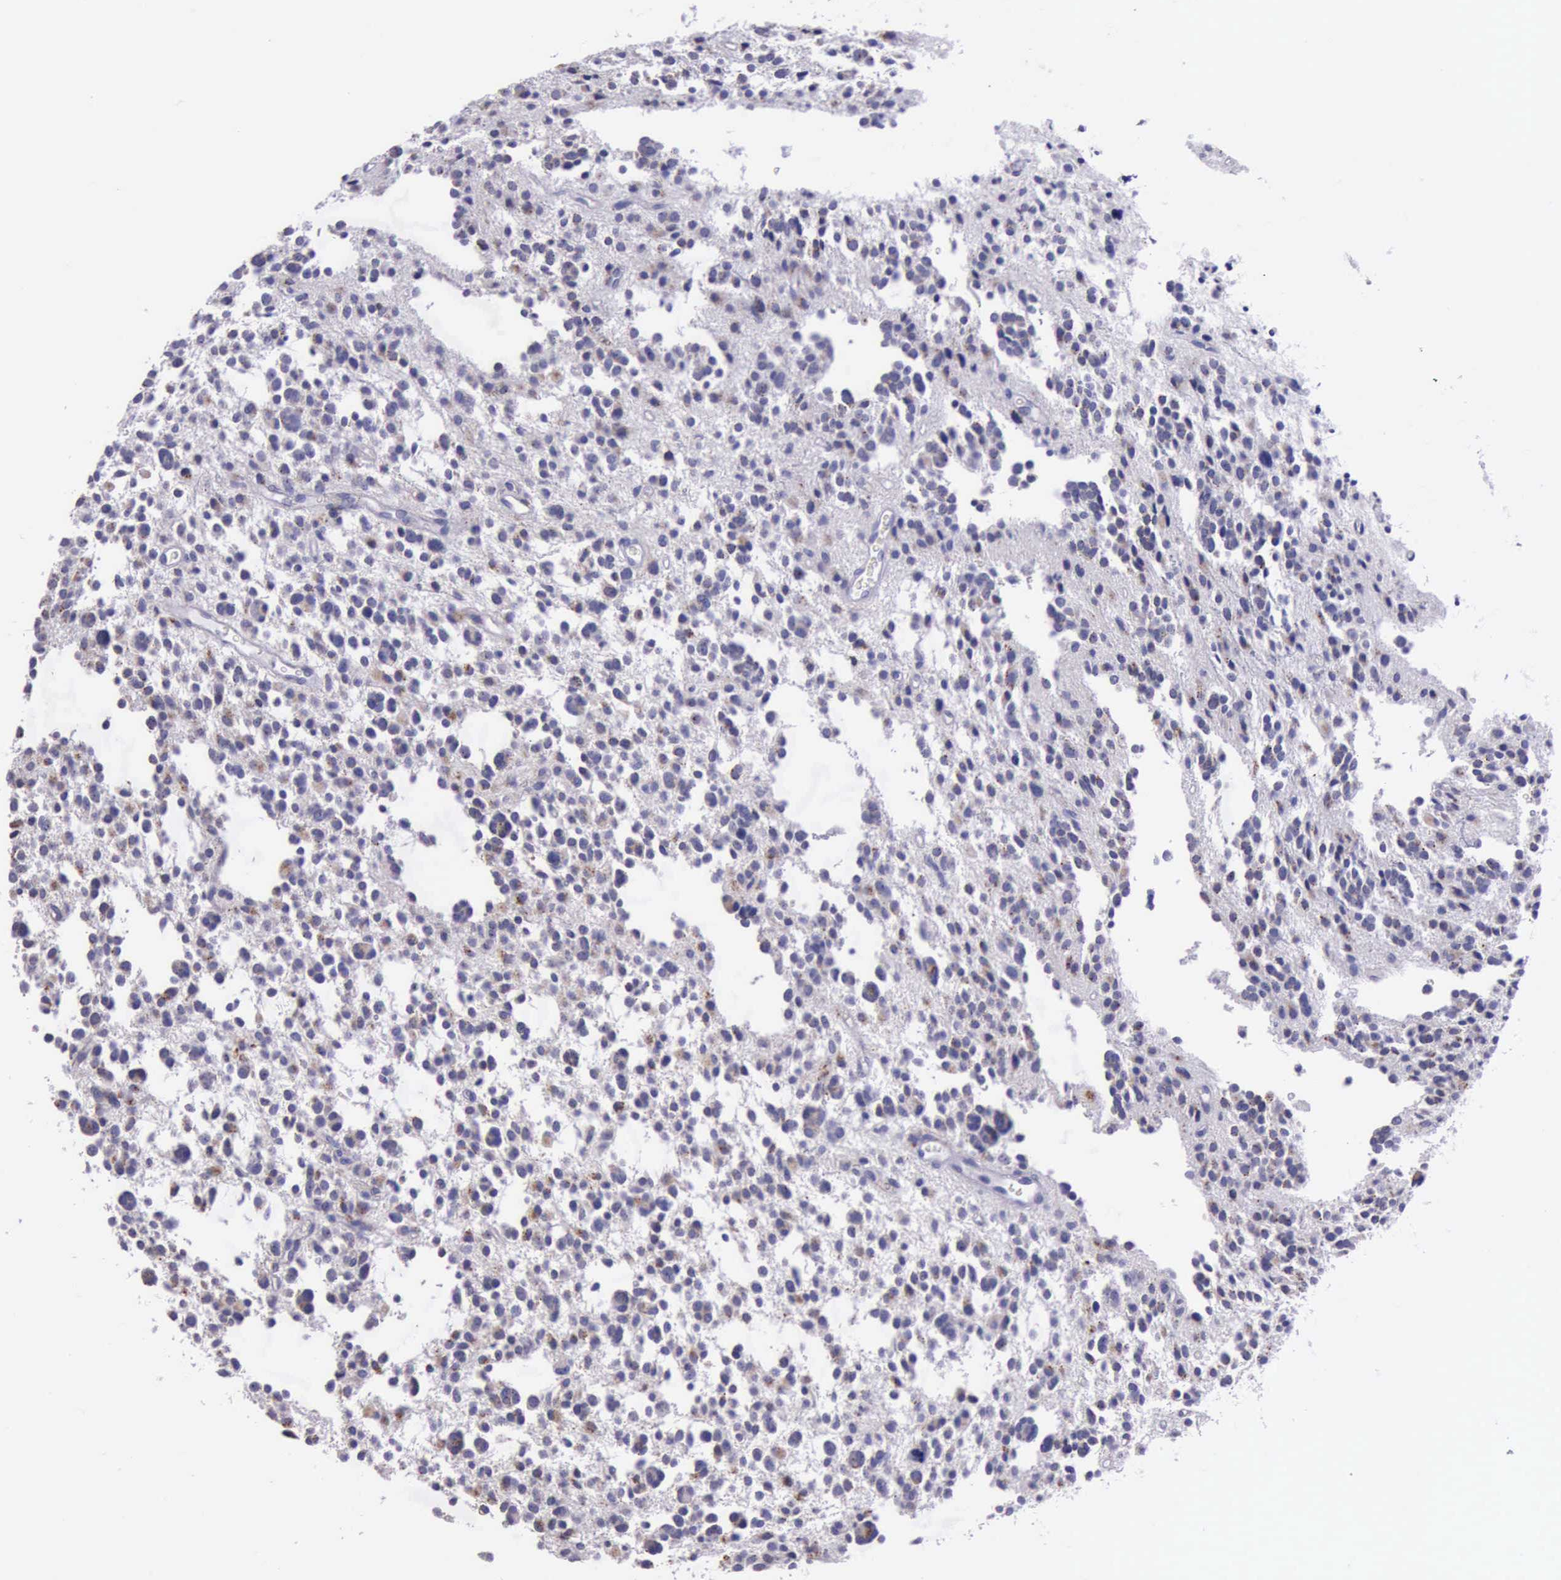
{"staining": {"intensity": "weak", "quantity": "<25%", "location": "cytoplasmic/membranous"}, "tissue": "glioma", "cell_type": "Tumor cells", "image_type": "cancer", "snomed": [{"axis": "morphology", "description": "Glioma, malignant, Low grade"}, {"axis": "topography", "description": "Brain"}], "caption": "This is a micrograph of immunohistochemistry staining of malignant glioma (low-grade), which shows no expression in tumor cells.", "gene": "GLA", "patient": {"sex": "female", "age": 36}}